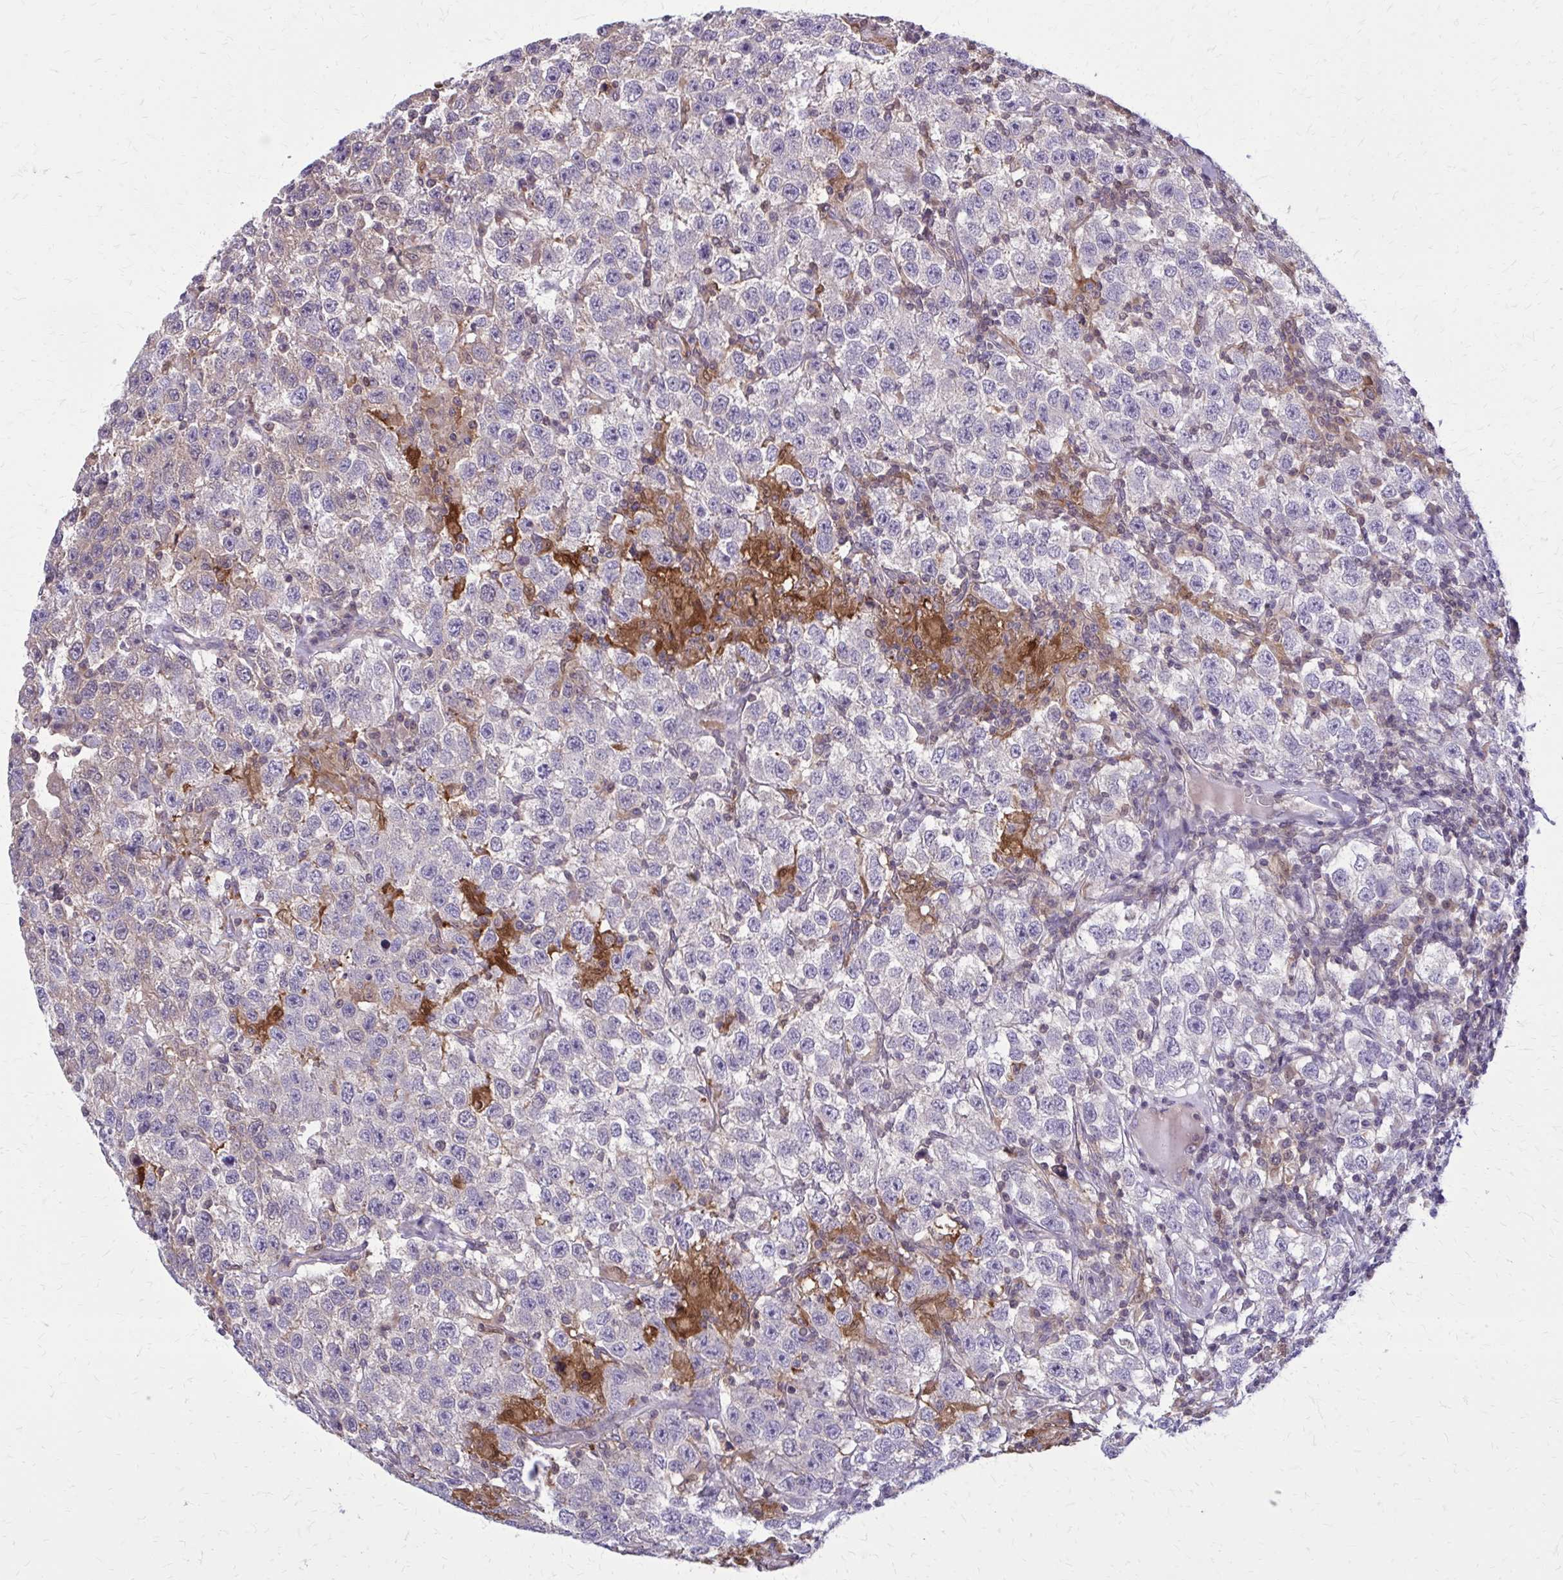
{"staining": {"intensity": "negative", "quantity": "none", "location": "none"}, "tissue": "testis cancer", "cell_type": "Tumor cells", "image_type": "cancer", "snomed": [{"axis": "morphology", "description": "Seminoma, NOS"}, {"axis": "topography", "description": "Testis"}], "caption": "This is an immunohistochemistry photomicrograph of testis seminoma. There is no staining in tumor cells.", "gene": "DBI", "patient": {"sex": "male", "age": 41}}